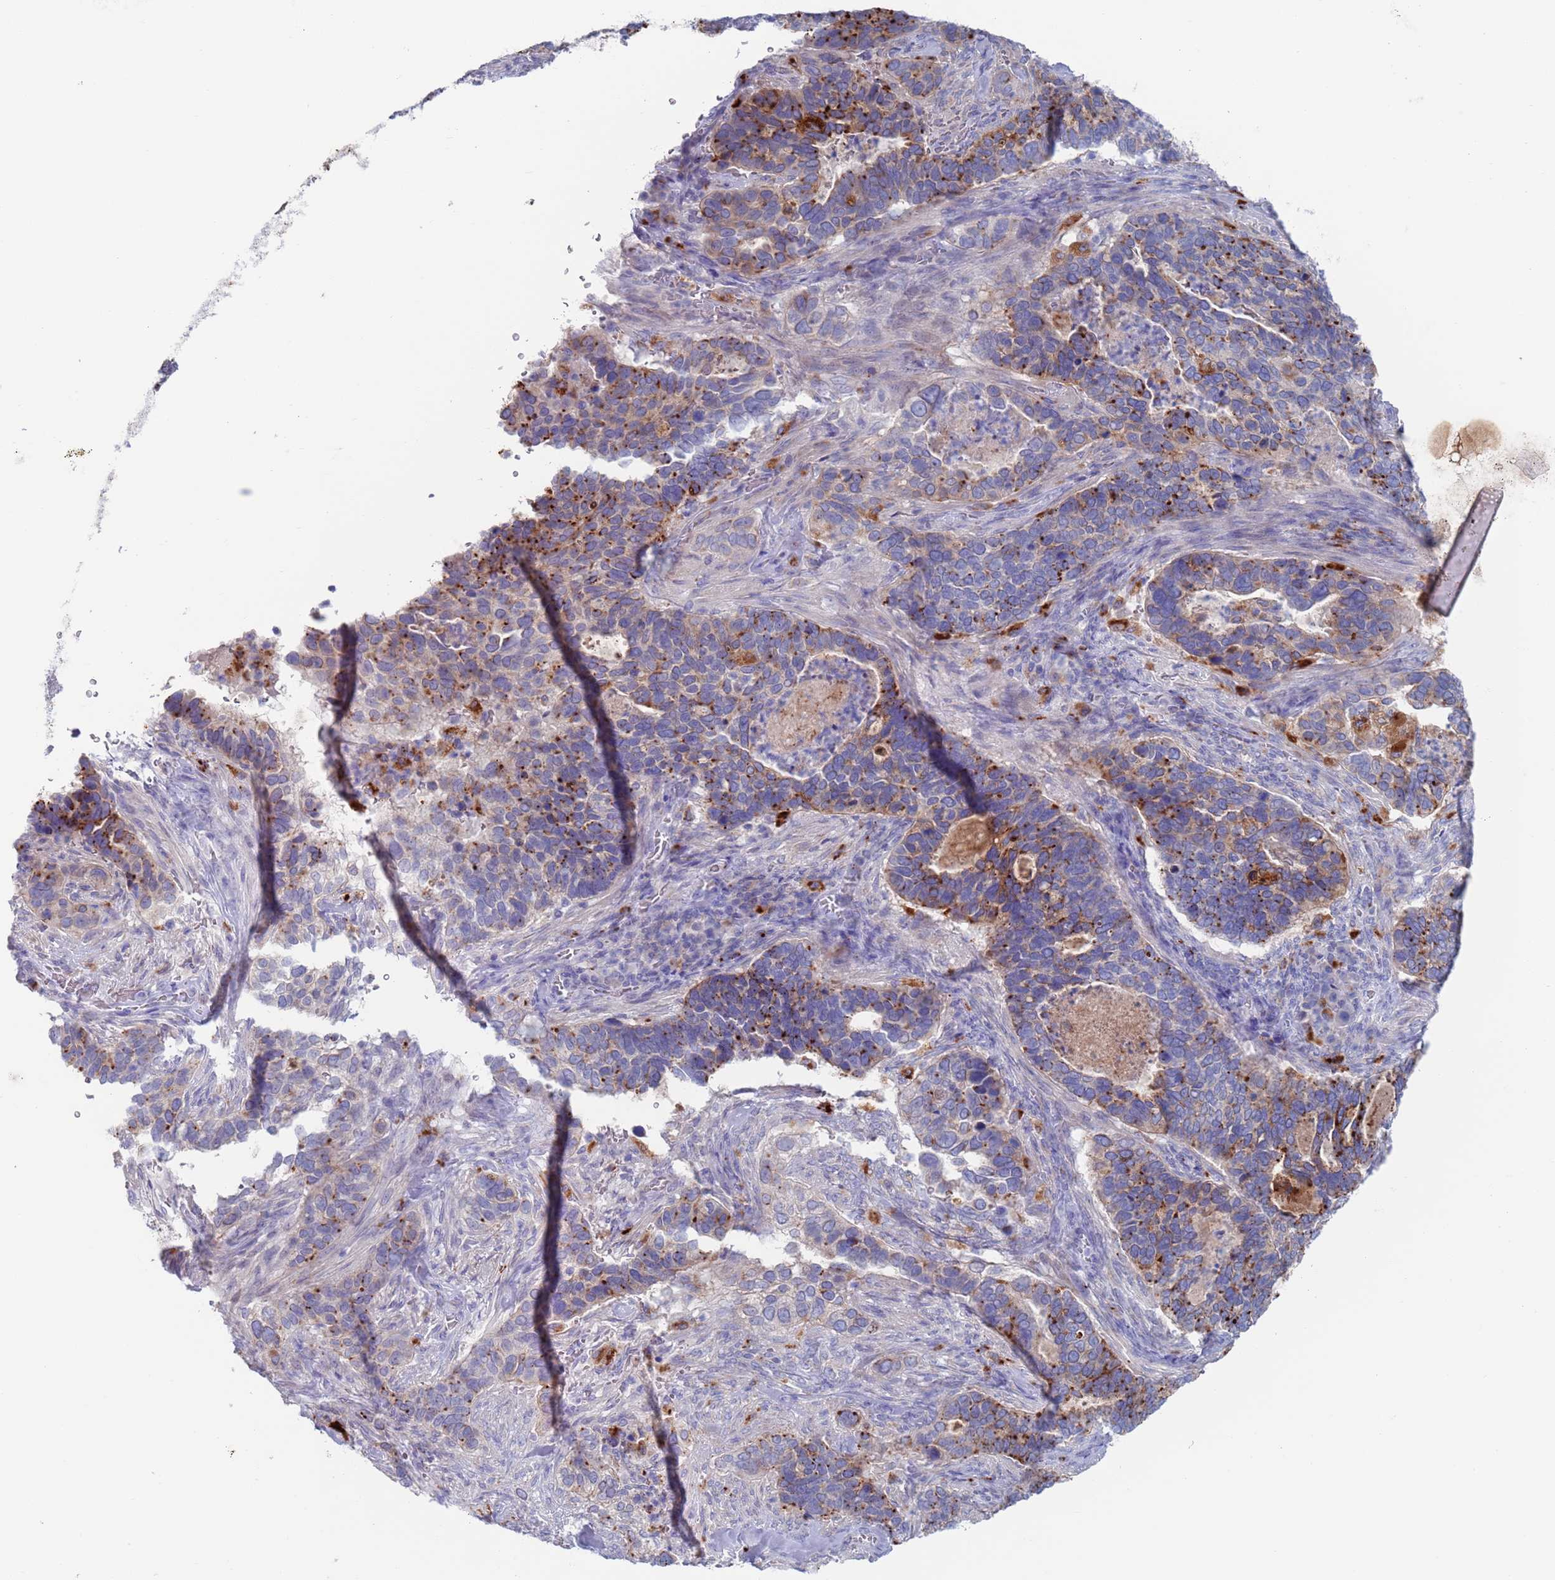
{"staining": {"intensity": "moderate", "quantity": "25%-75%", "location": "cytoplasmic/membranous"}, "tissue": "cervical cancer", "cell_type": "Tumor cells", "image_type": "cancer", "snomed": [{"axis": "morphology", "description": "Squamous cell carcinoma, NOS"}, {"axis": "topography", "description": "Cervix"}], "caption": "Human squamous cell carcinoma (cervical) stained with a protein marker displays moderate staining in tumor cells.", "gene": "FUCA1", "patient": {"sex": "female", "age": 38}}